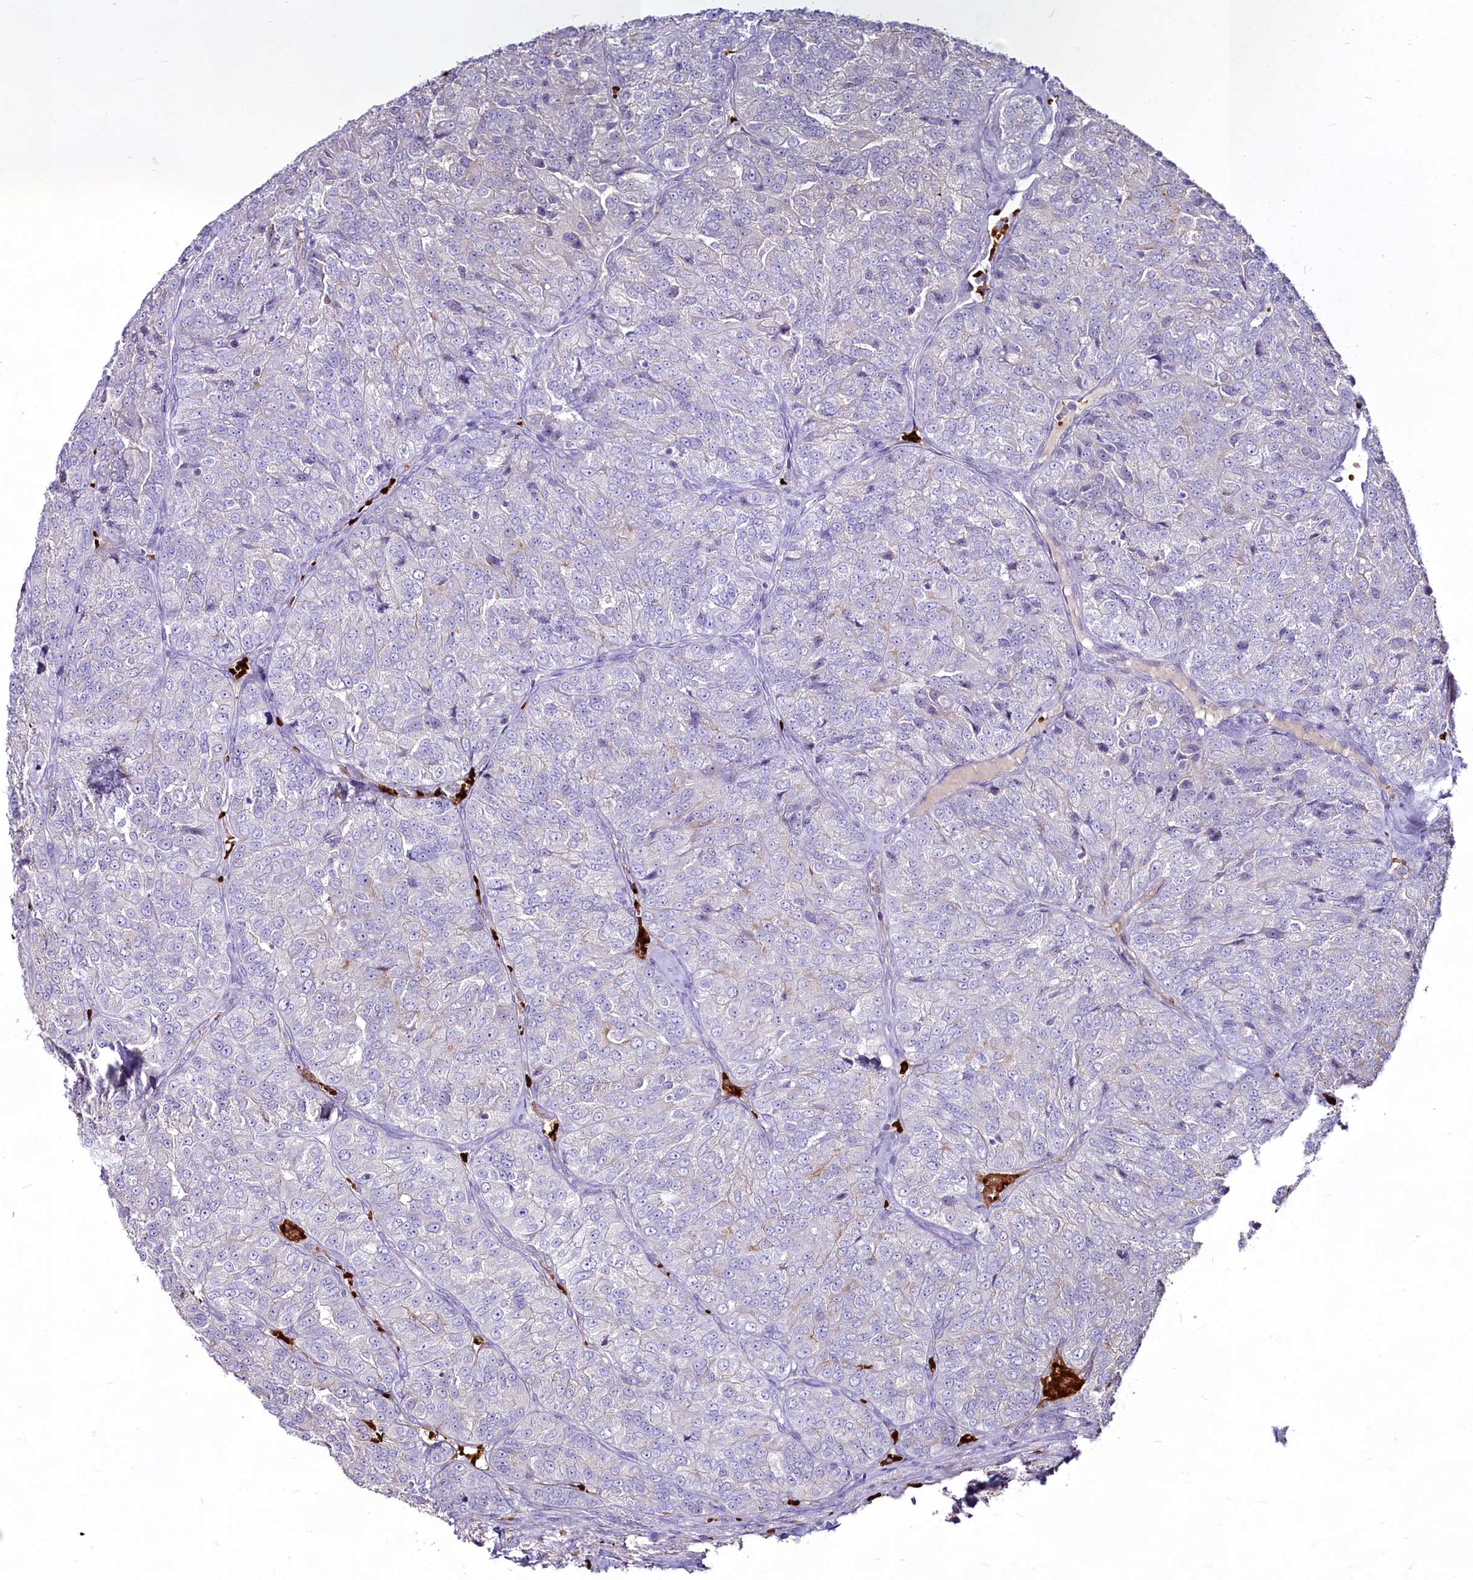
{"staining": {"intensity": "negative", "quantity": "none", "location": "none"}, "tissue": "renal cancer", "cell_type": "Tumor cells", "image_type": "cancer", "snomed": [{"axis": "morphology", "description": "Adenocarcinoma, NOS"}, {"axis": "topography", "description": "Kidney"}], "caption": "Immunohistochemistry (IHC) of adenocarcinoma (renal) shows no staining in tumor cells.", "gene": "SUSD3", "patient": {"sex": "female", "age": 63}}